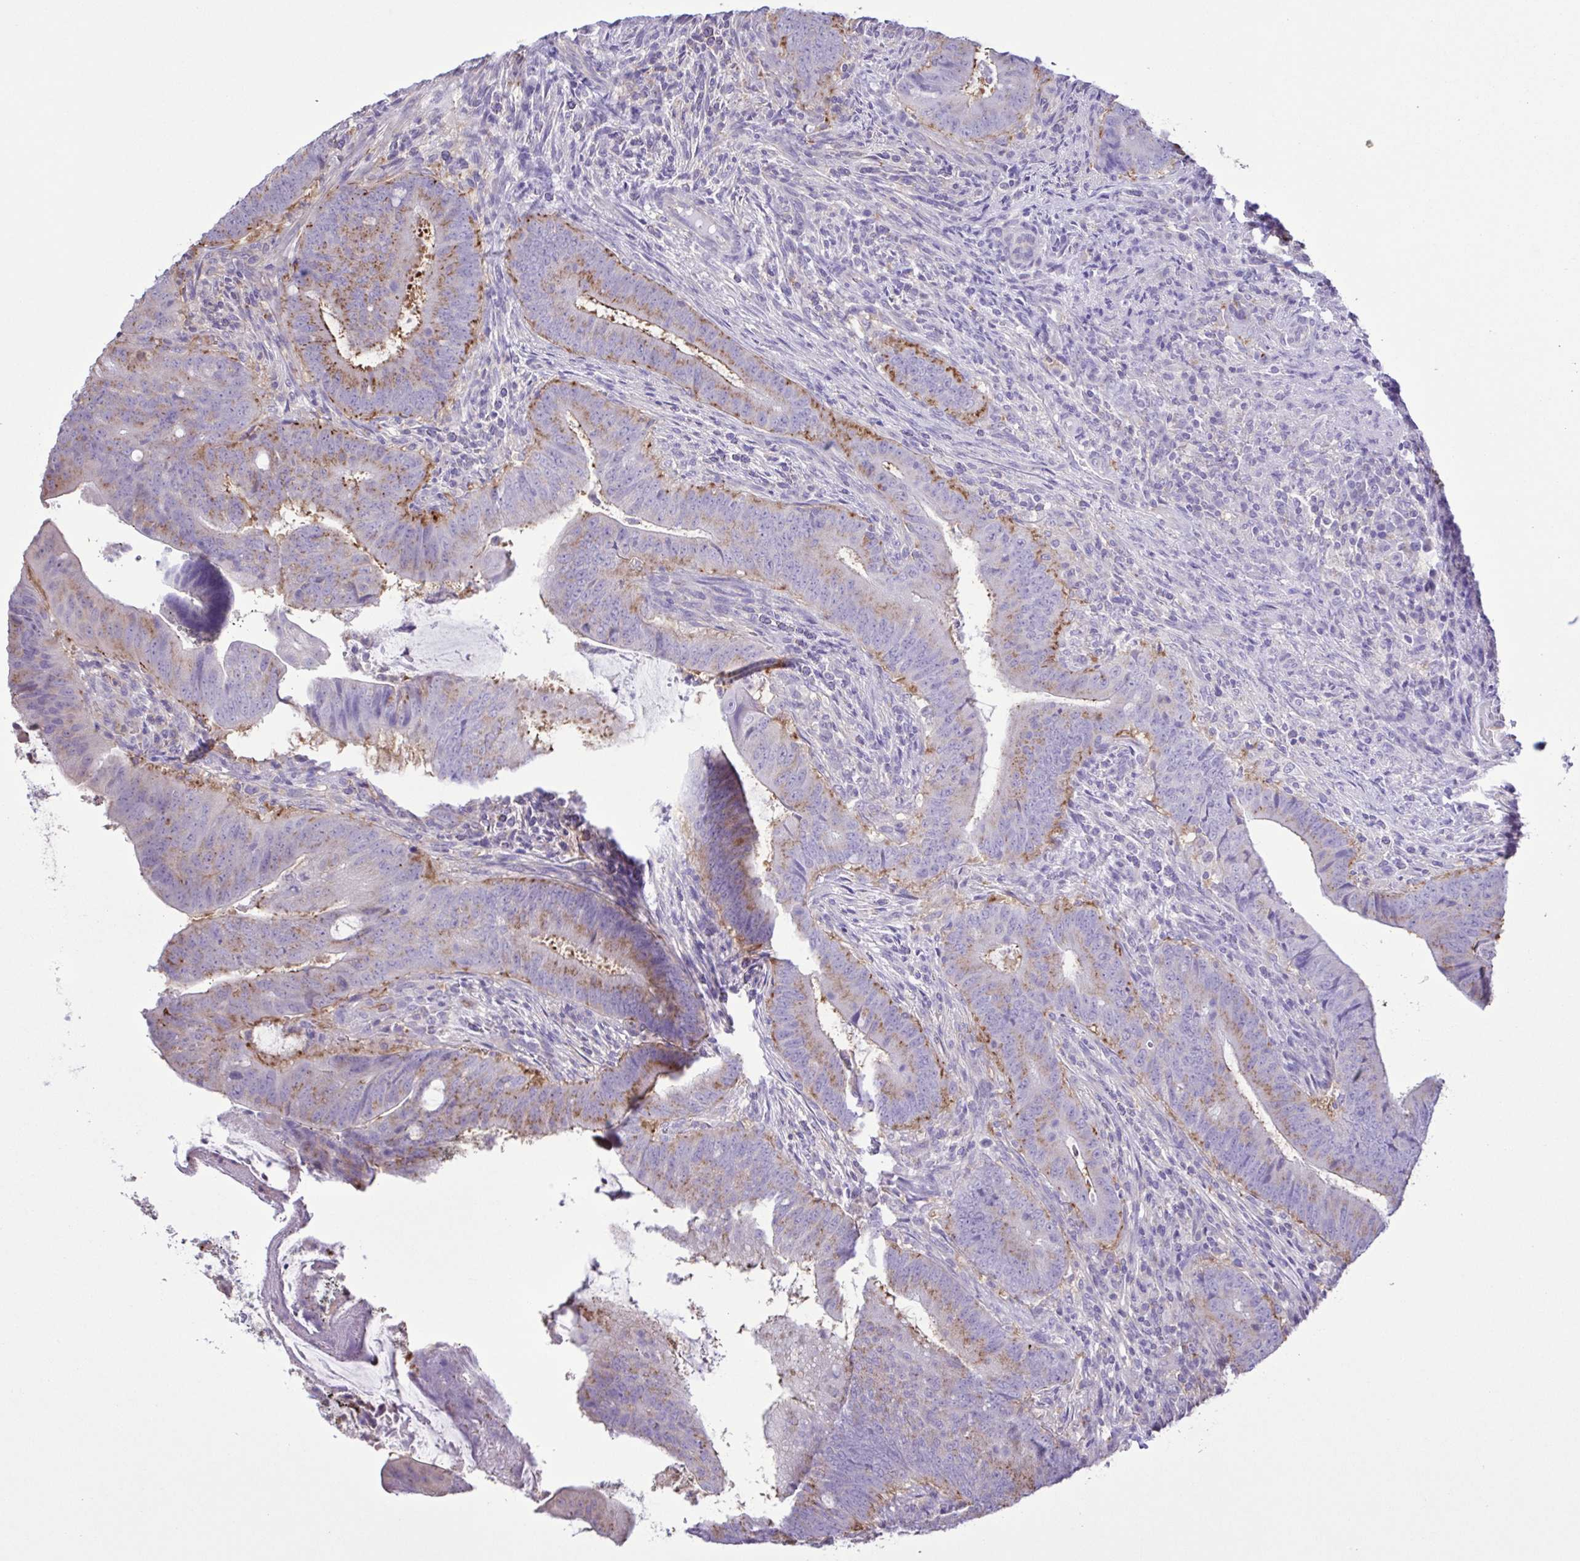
{"staining": {"intensity": "moderate", "quantity": "25%-75%", "location": "cytoplasmic/membranous"}, "tissue": "colorectal cancer", "cell_type": "Tumor cells", "image_type": "cancer", "snomed": [{"axis": "morphology", "description": "Adenocarcinoma, NOS"}, {"axis": "topography", "description": "Colon"}], "caption": "Immunohistochemical staining of human colorectal cancer displays medium levels of moderate cytoplasmic/membranous protein staining in approximately 25%-75% of tumor cells.", "gene": "CYP17A1", "patient": {"sex": "female", "age": 43}}